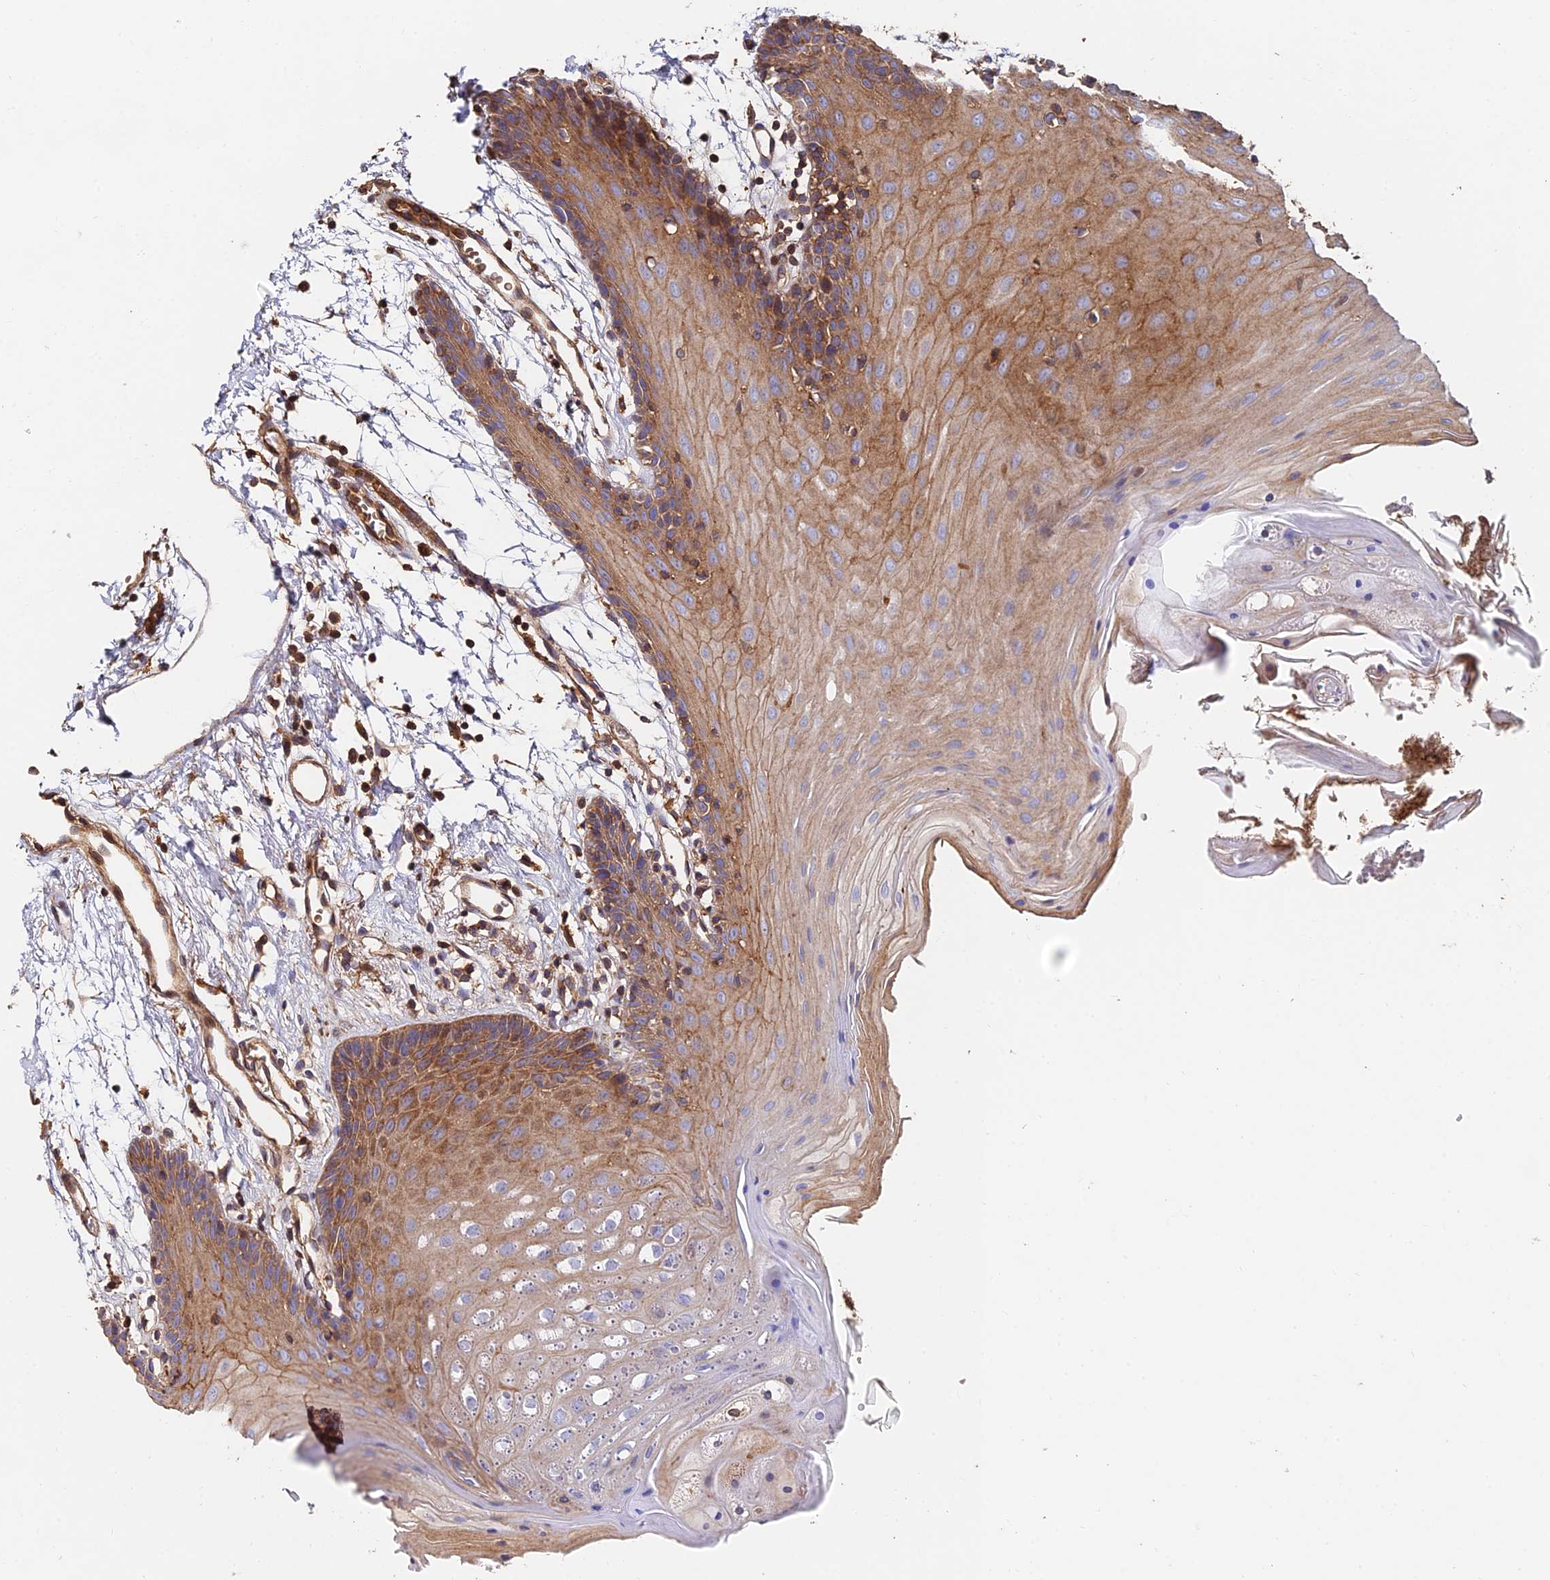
{"staining": {"intensity": "moderate", "quantity": "25%-75%", "location": "cytoplasmic/membranous"}, "tissue": "oral mucosa", "cell_type": "Squamous epithelial cells", "image_type": "normal", "snomed": [{"axis": "morphology", "description": "Normal tissue, NOS"}, {"axis": "topography", "description": "Skeletal muscle"}, {"axis": "topography", "description": "Oral tissue"}, {"axis": "topography", "description": "Salivary gland"}, {"axis": "topography", "description": "Peripheral nerve tissue"}], "caption": "Protein staining of normal oral mucosa reveals moderate cytoplasmic/membranous staining in about 25%-75% of squamous epithelial cells. (brown staining indicates protein expression, while blue staining denotes nuclei).", "gene": "EXT1", "patient": {"sex": "male", "age": 54}}